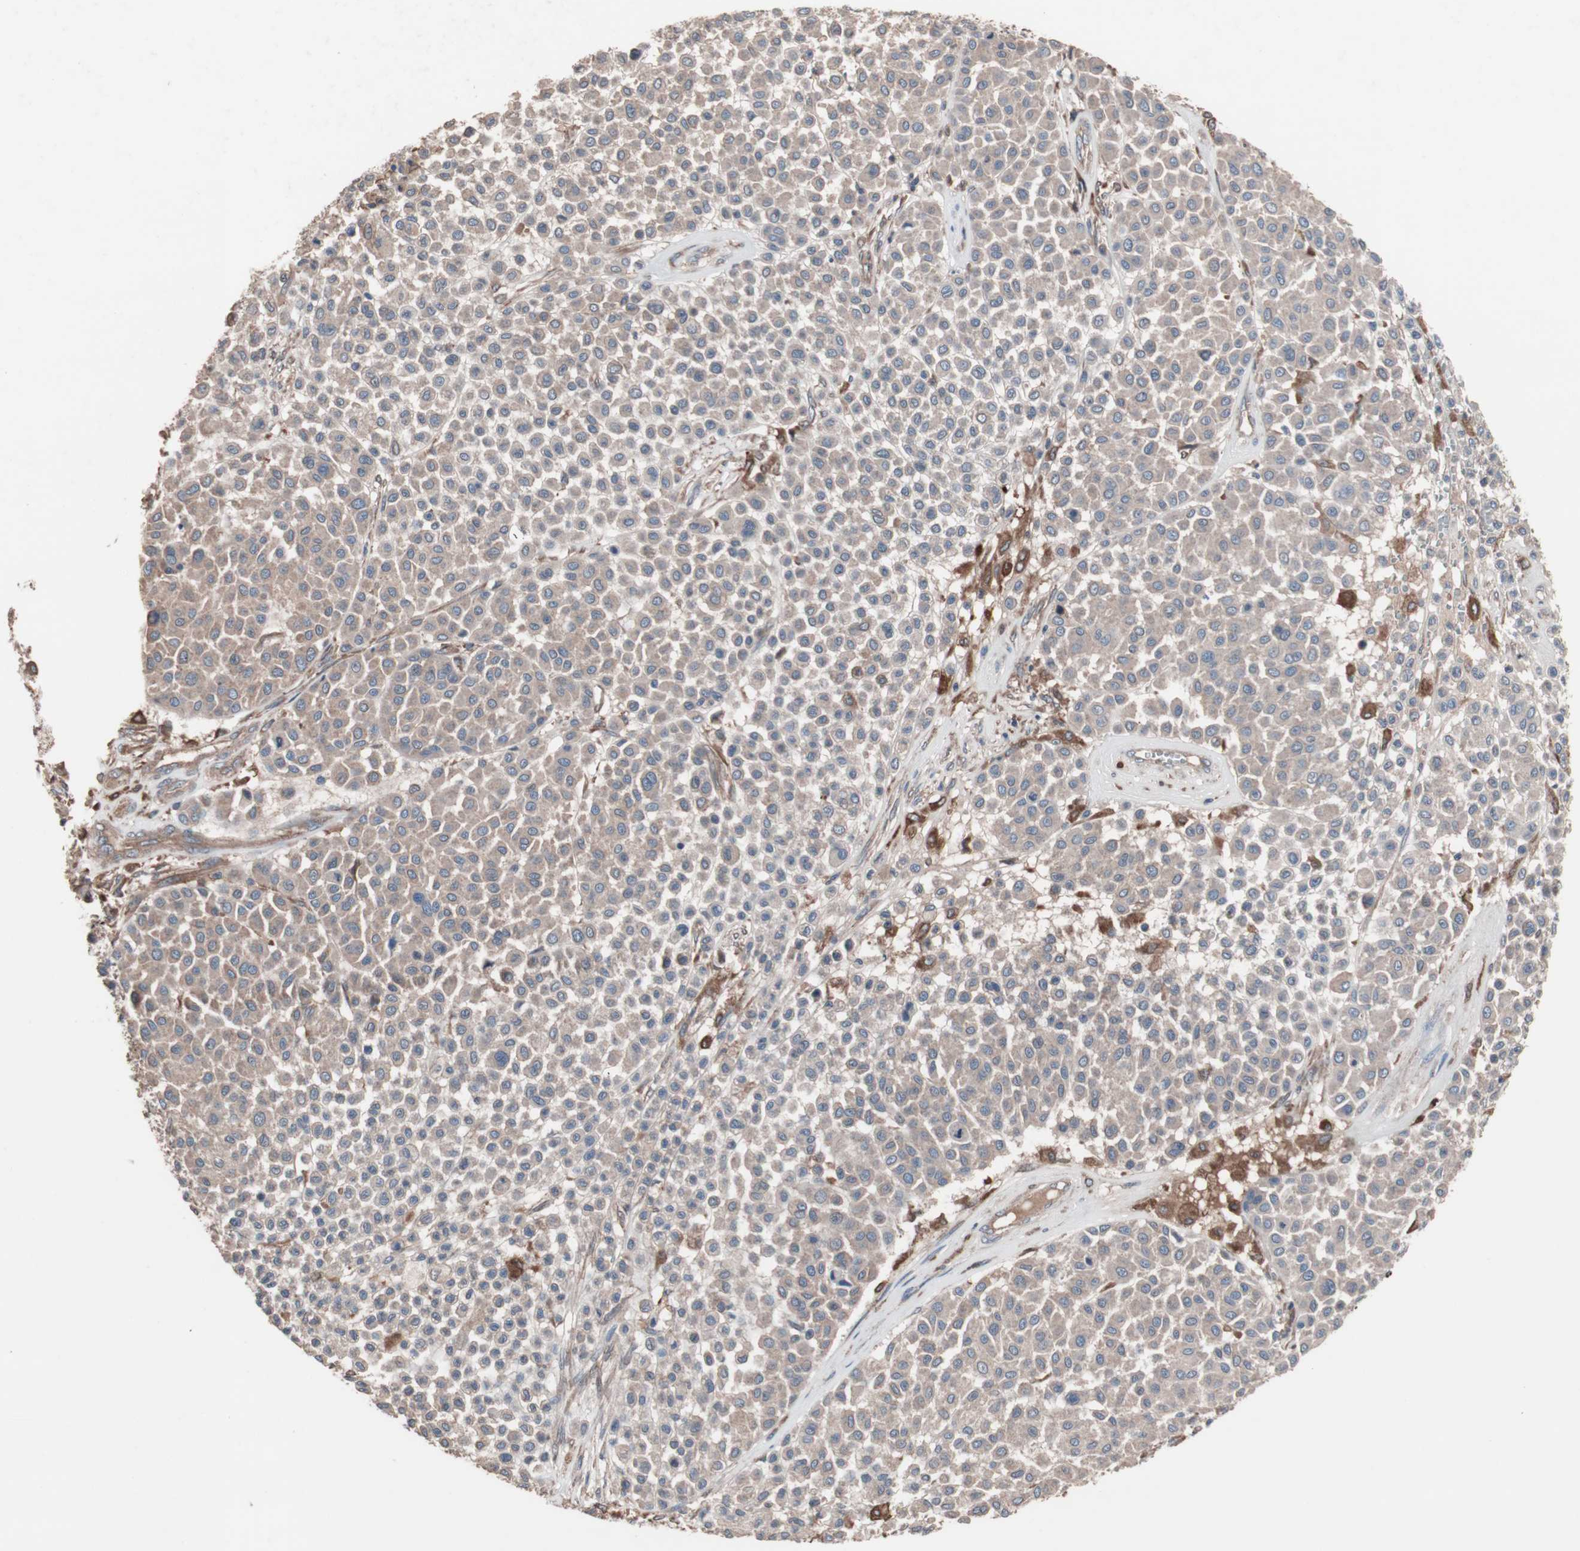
{"staining": {"intensity": "weak", "quantity": ">75%", "location": "cytoplasmic/membranous"}, "tissue": "melanoma", "cell_type": "Tumor cells", "image_type": "cancer", "snomed": [{"axis": "morphology", "description": "Malignant melanoma, Metastatic site"}, {"axis": "topography", "description": "Soft tissue"}], "caption": "The histopathology image exhibits a brown stain indicating the presence of a protein in the cytoplasmic/membranous of tumor cells in malignant melanoma (metastatic site). (DAB (3,3'-diaminobenzidine) IHC, brown staining for protein, blue staining for nuclei).", "gene": "ATG7", "patient": {"sex": "male", "age": 41}}